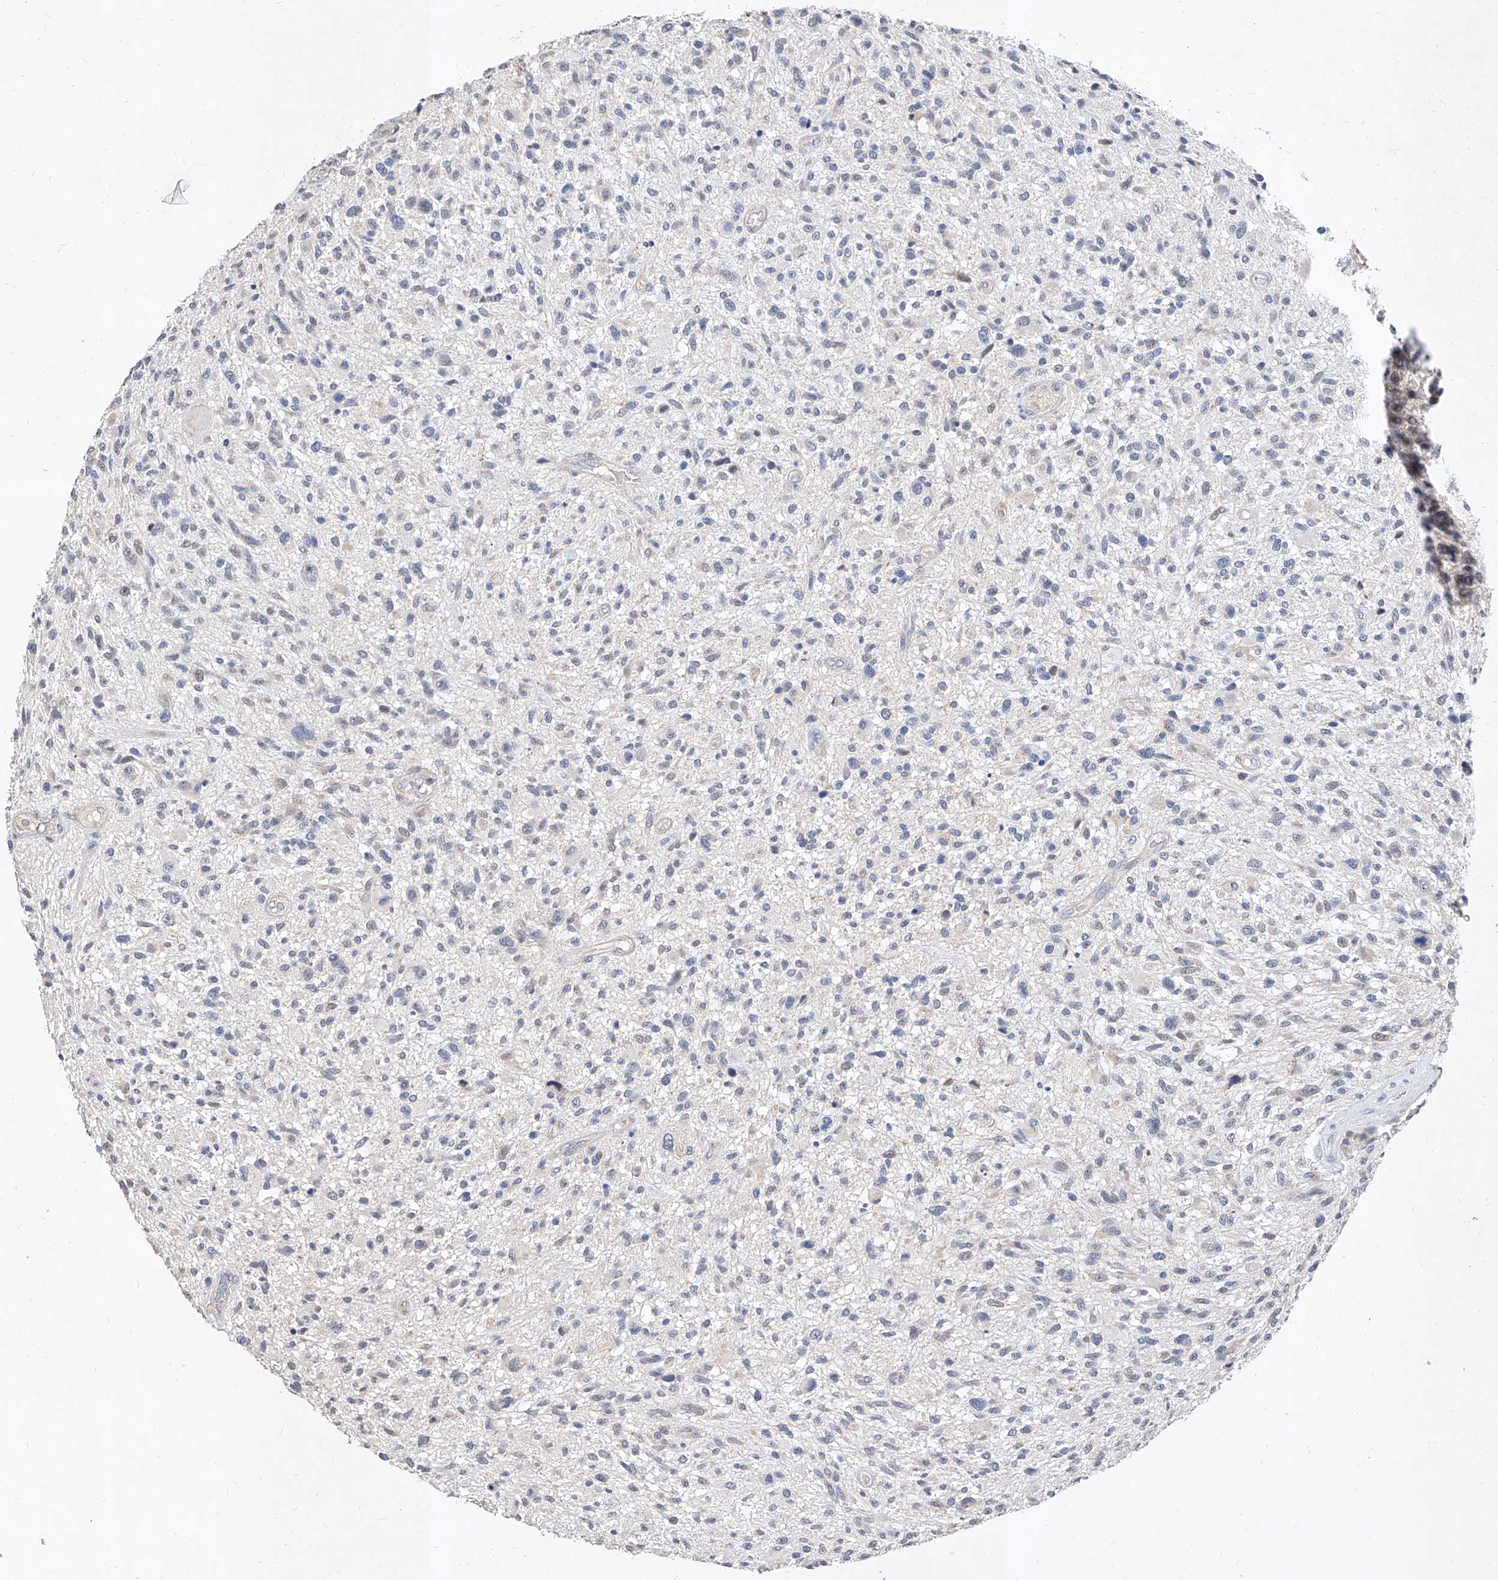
{"staining": {"intensity": "negative", "quantity": "none", "location": "none"}, "tissue": "glioma", "cell_type": "Tumor cells", "image_type": "cancer", "snomed": [{"axis": "morphology", "description": "Glioma, malignant, High grade"}, {"axis": "topography", "description": "Brain"}], "caption": "Human malignant glioma (high-grade) stained for a protein using IHC reveals no expression in tumor cells.", "gene": "MFSD4B", "patient": {"sex": "male", "age": 47}}